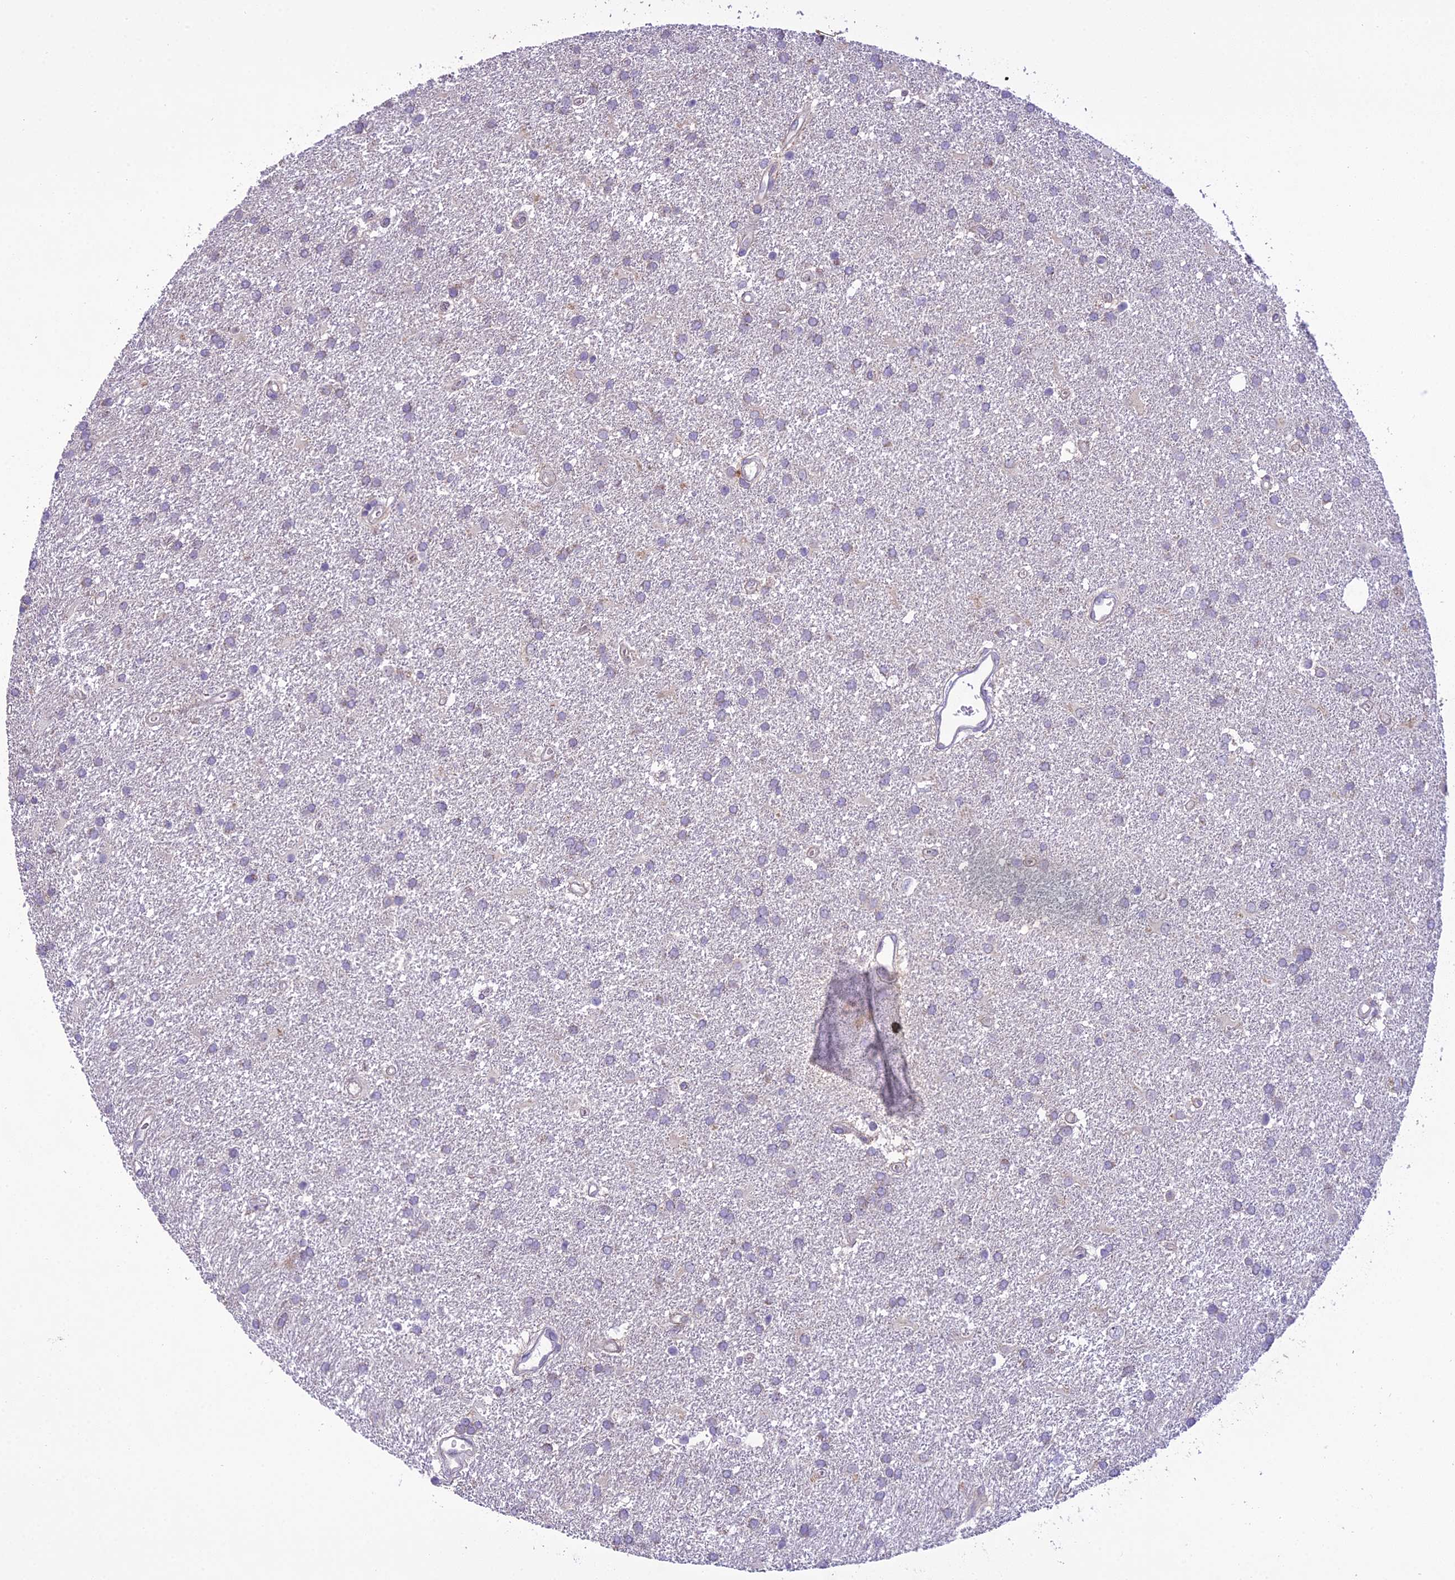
{"staining": {"intensity": "negative", "quantity": "none", "location": "none"}, "tissue": "glioma", "cell_type": "Tumor cells", "image_type": "cancer", "snomed": [{"axis": "morphology", "description": "Glioma, malignant, Low grade"}, {"axis": "topography", "description": "Brain"}], "caption": "The immunohistochemistry histopathology image has no significant positivity in tumor cells of malignant low-grade glioma tissue. The staining is performed using DAB brown chromogen with nuclei counter-stained in using hematoxylin.", "gene": "SCRT1", "patient": {"sex": "male", "age": 66}}